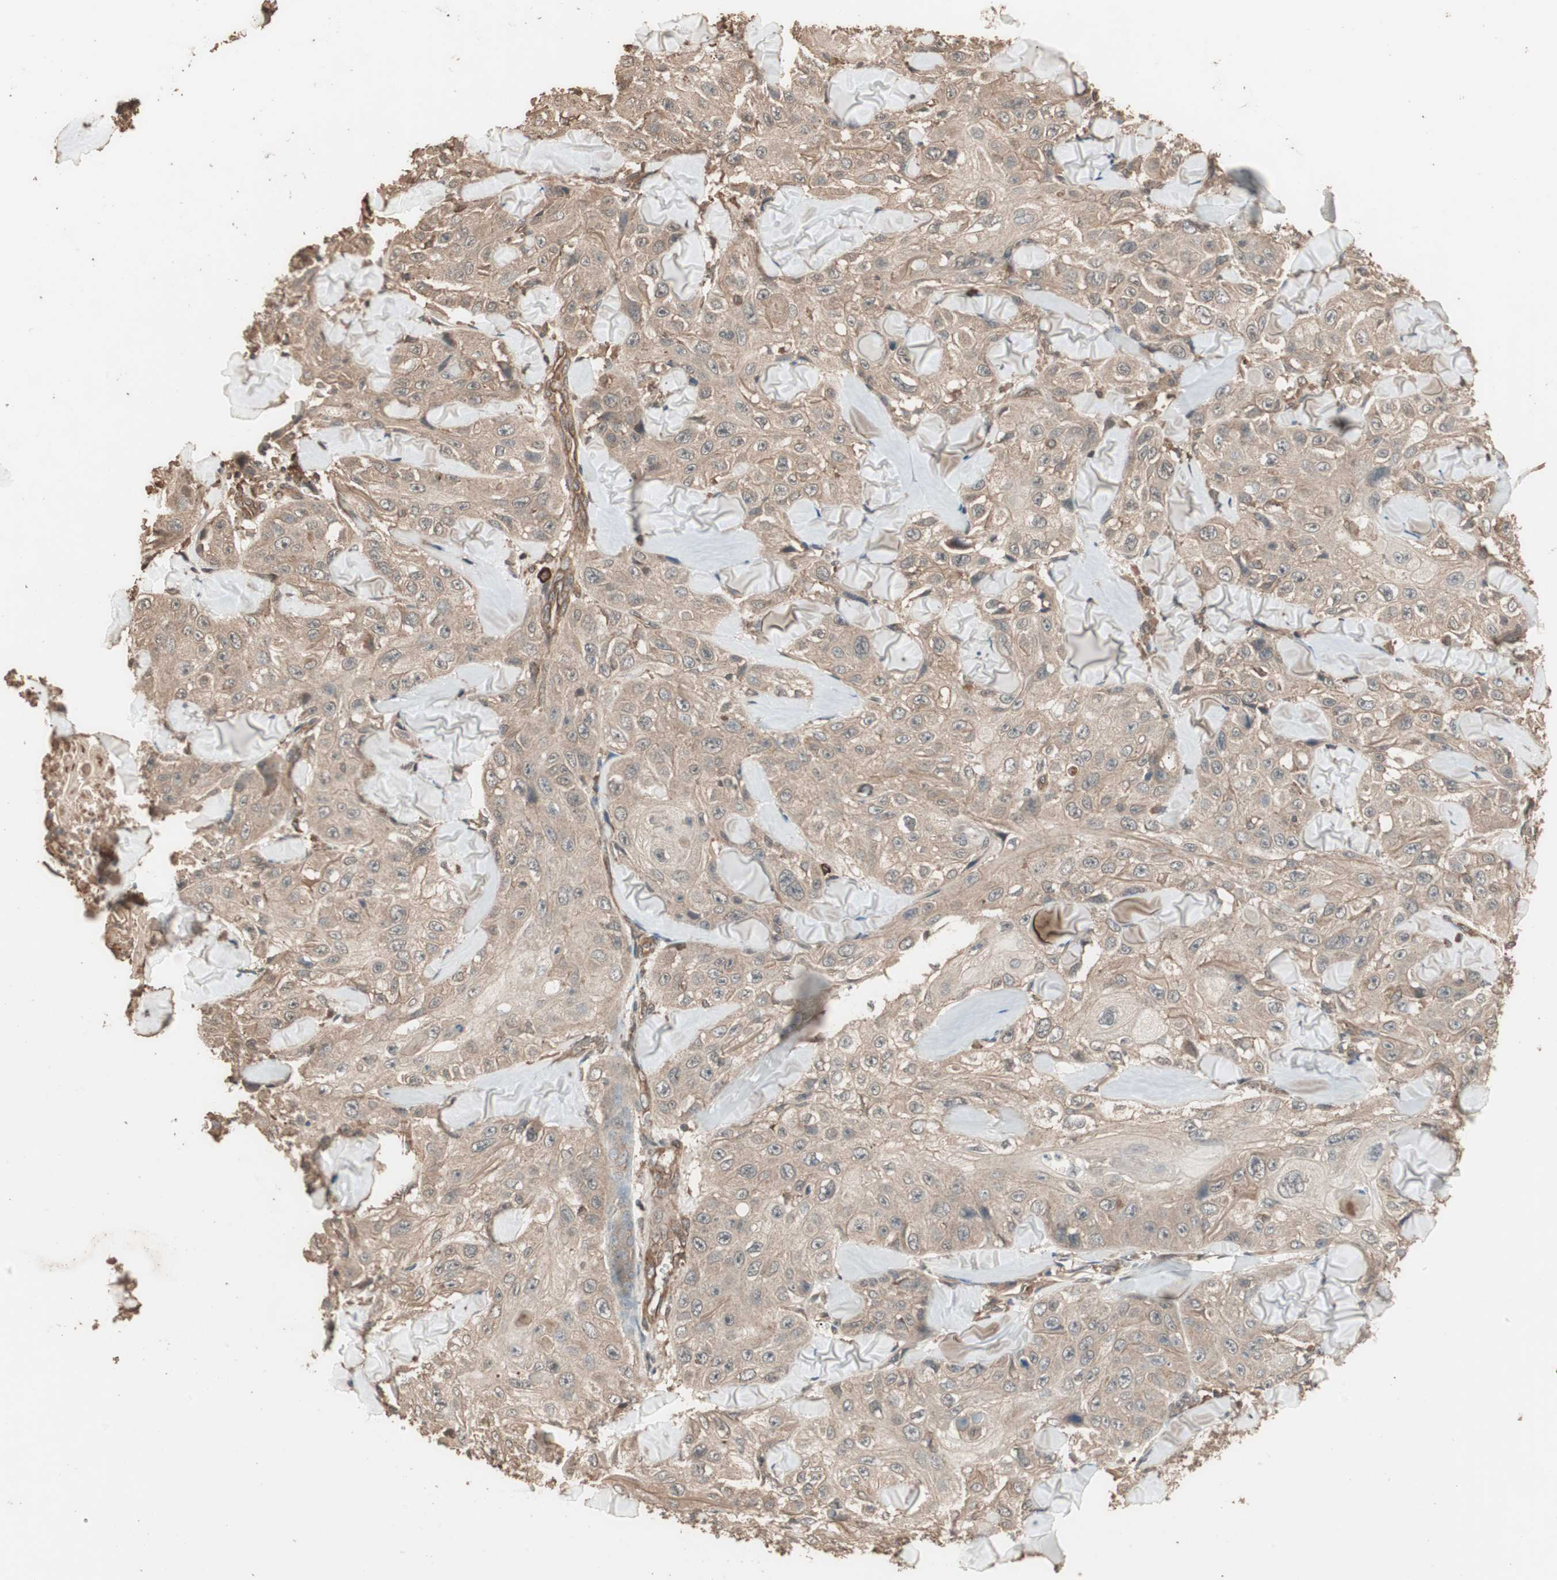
{"staining": {"intensity": "moderate", "quantity": ">75%", "location": "cytoplasmic/membranous"}, "tissue": "skin cancer", "cell_type": "Tumor cells", "image_type": "cancer", "snomed": [{"axis": "morphology", "description": "Squamous cell carcinoma, NOS"}, {"axis": "topography", "description": "Skin"}], "caption": "Immunohistochemistry (IHC) photomicrograph of human skin cancer stained for a protein (brown), which shows medium levels of moderate cytoplasmic/membranous positivity in approximately >75% of tumor cells.", "gene": "CCN4", "patient": {"sex": "male", "age": 86}}